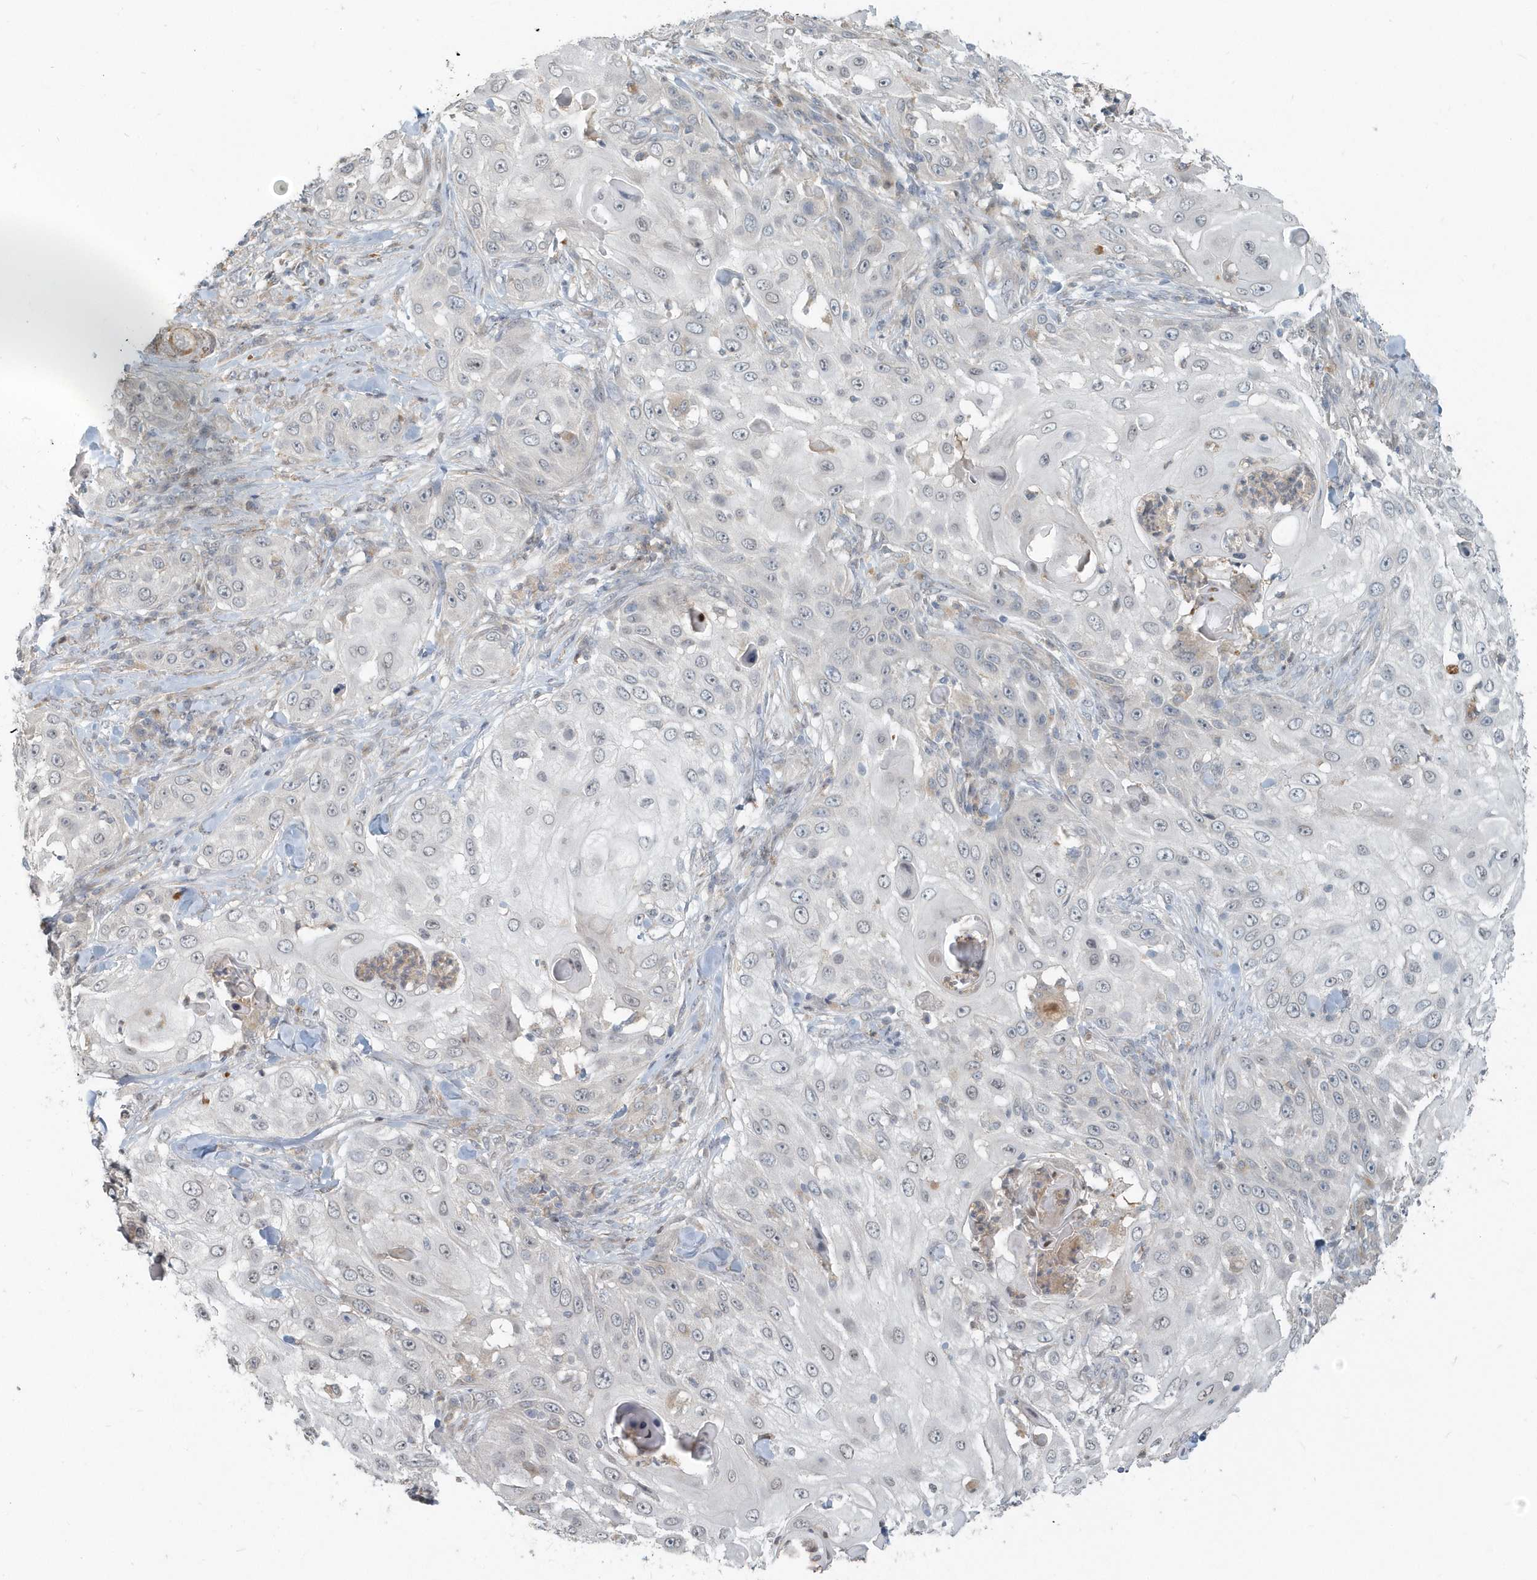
{"staining": {"intensity": "negative", "quantity": "none", "location": "none"}, "tissue": "skin cancer", "cell_type": "Tumor cells", "image_type": "cancer", "snomed": [{"axis": "morphology", "description": "Squamous cell carcinoma, NOS"}, {"axis": "topography", "description": "Skin"}], "caption": "Micrograph shows no significant protein expression in tumor cells of skin cancer.", "gene": "NAPB", "patient": {"sex": "female", "age": 44}}